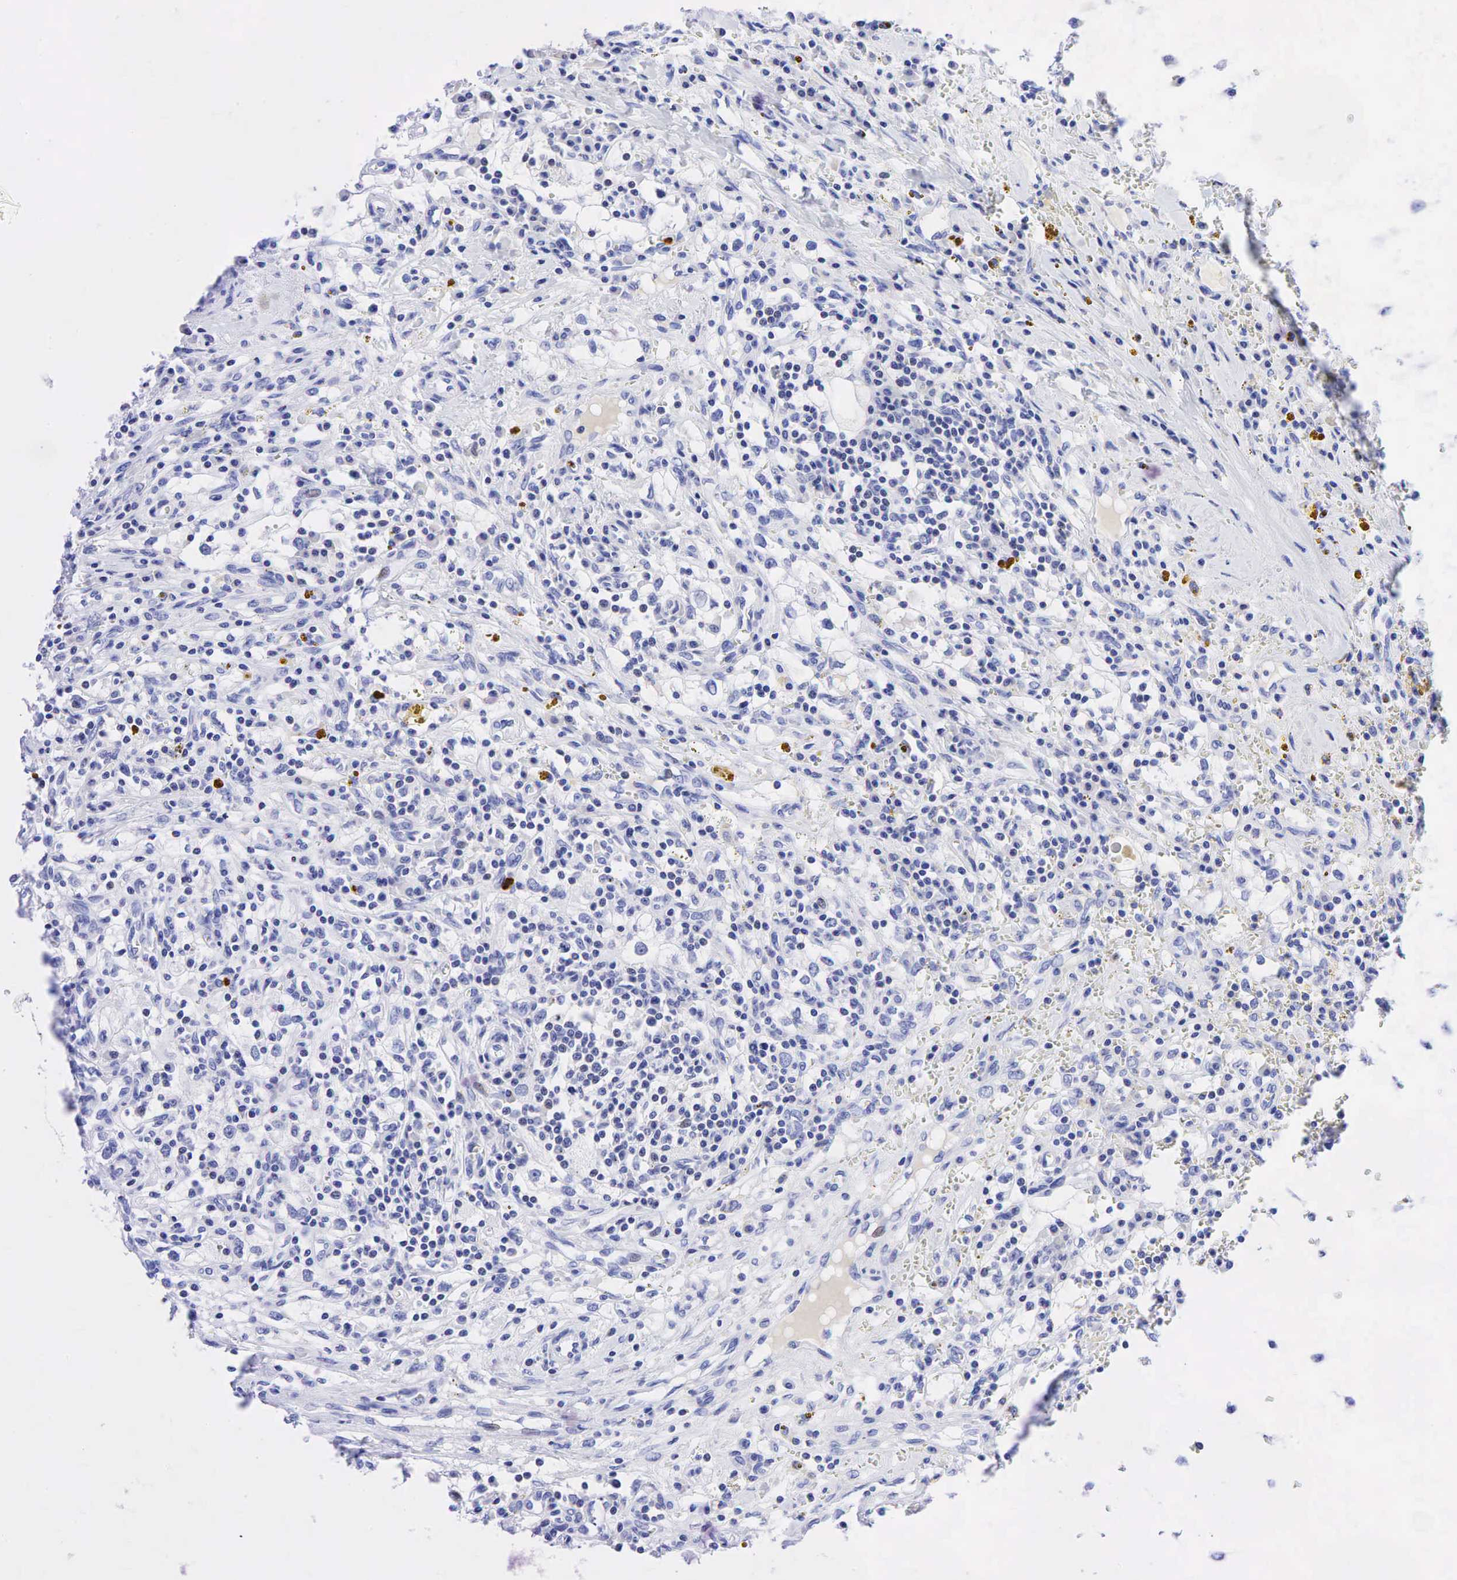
{"staining": {"intensity": "negative", "quantity": "none", "location": "none"}, "tissue": "renal cancer", "cell_type": "Tumor cells", "image_type": "cancer", "snomed": [{"axis": "morphology", "description": "Adenocarcinoma, NOS"}, {"axis": "topography", "description": "Kidney"}], "caption": "Tumor cells are negative for protein expression in human adenocarcinoma (renal).", "gene": "FUT4", "patient": {"sex": "male", "age": 82}}